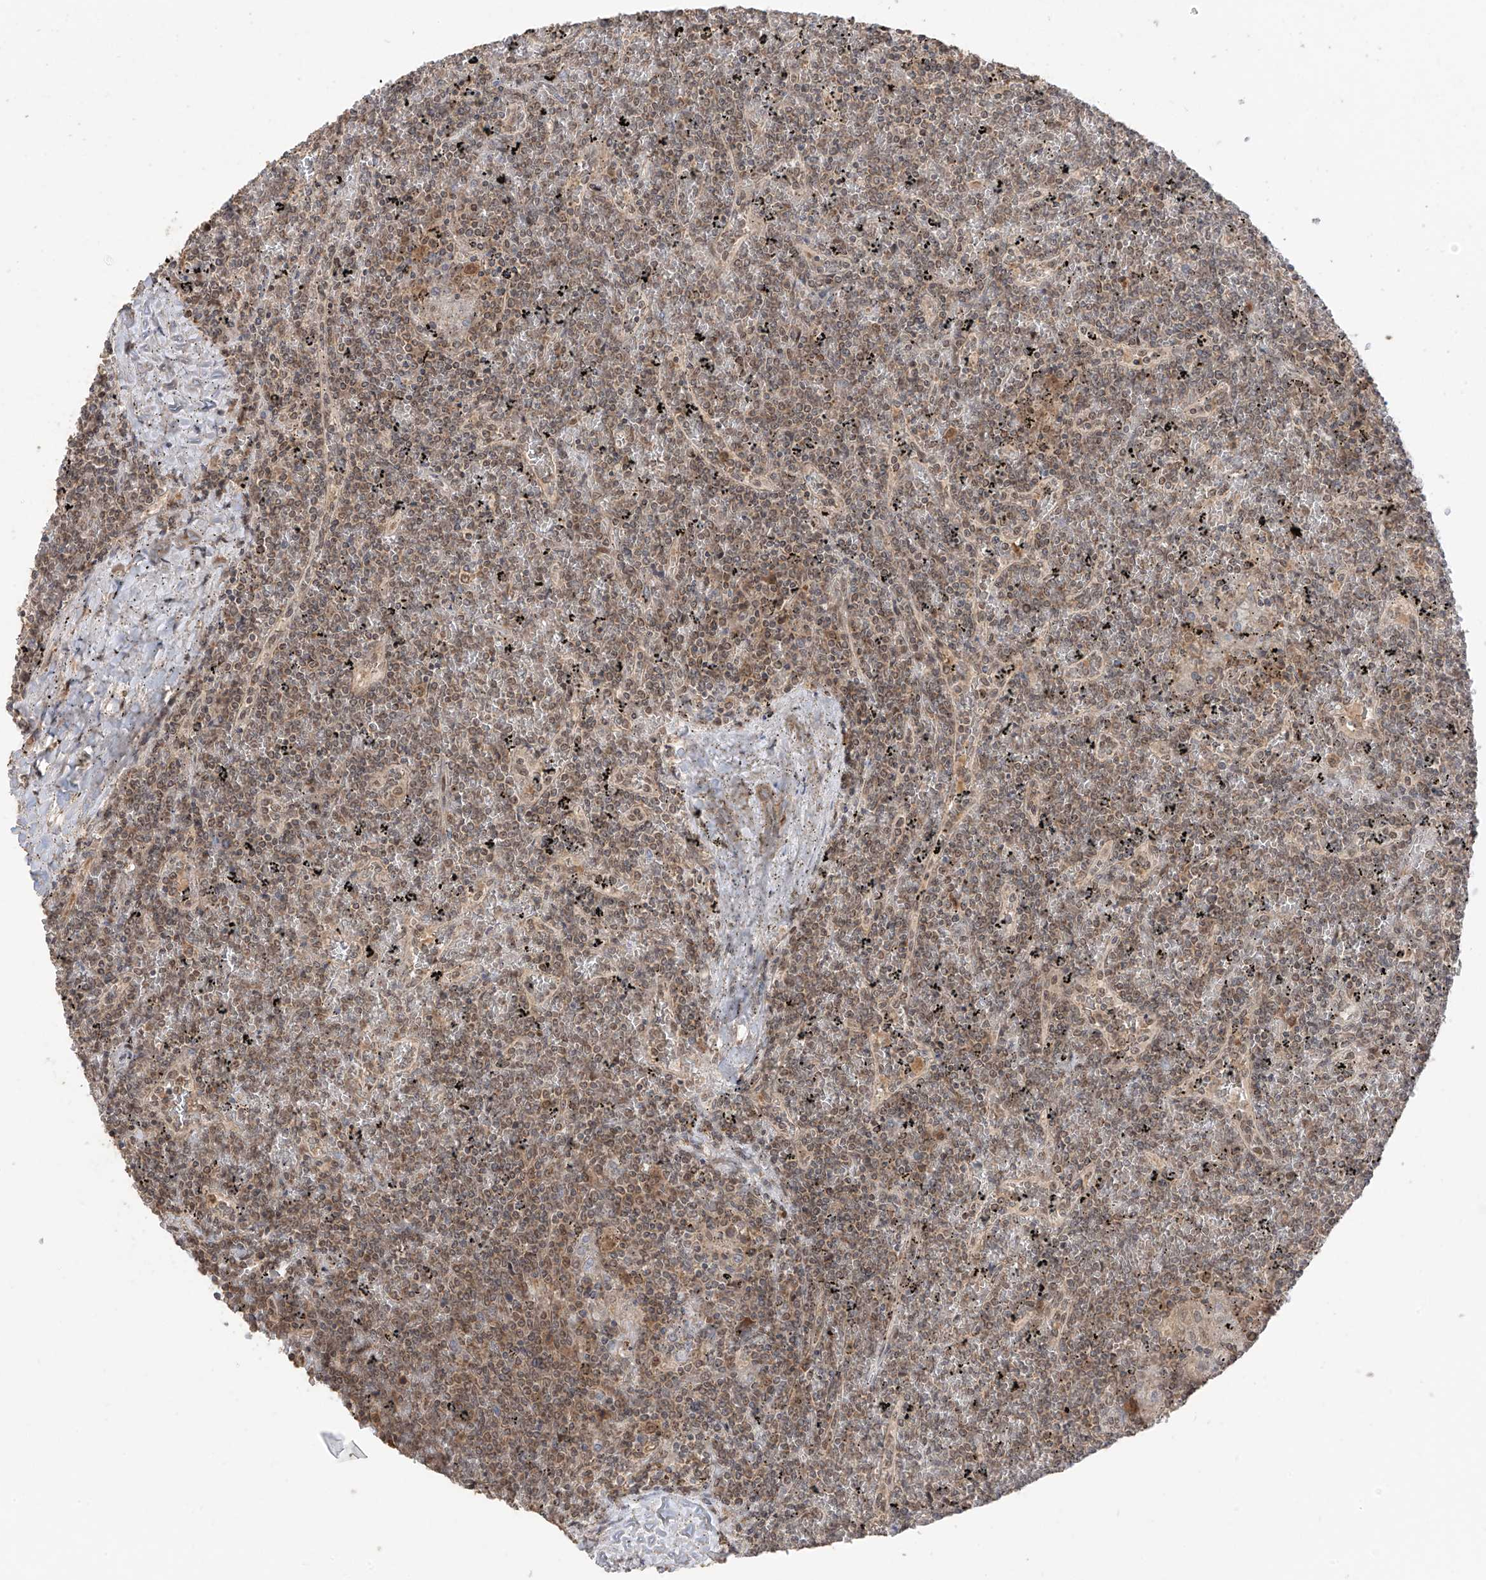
{"staining": {"intensity": "weak", "quantity": "25%-75%", "location": "cytoplasmic/membranous"}, "tissue": "lymphoma", "cell_type": "Tumor cells", "image_type": "cancer", "snomed": [{"axis": "morphology", "description": "Malignant lymphoma, non-Hodgkin's type, Low grade"}, {"axis": "topography", "description": "Spleen"}], "caption": "Tumor cells reveal weak cytoplasmic/membranous expression in about 25%-75% of cells in lymphoma.", "gene": "COLGALT2", "patient": {"sex": "female", "age": 19}}